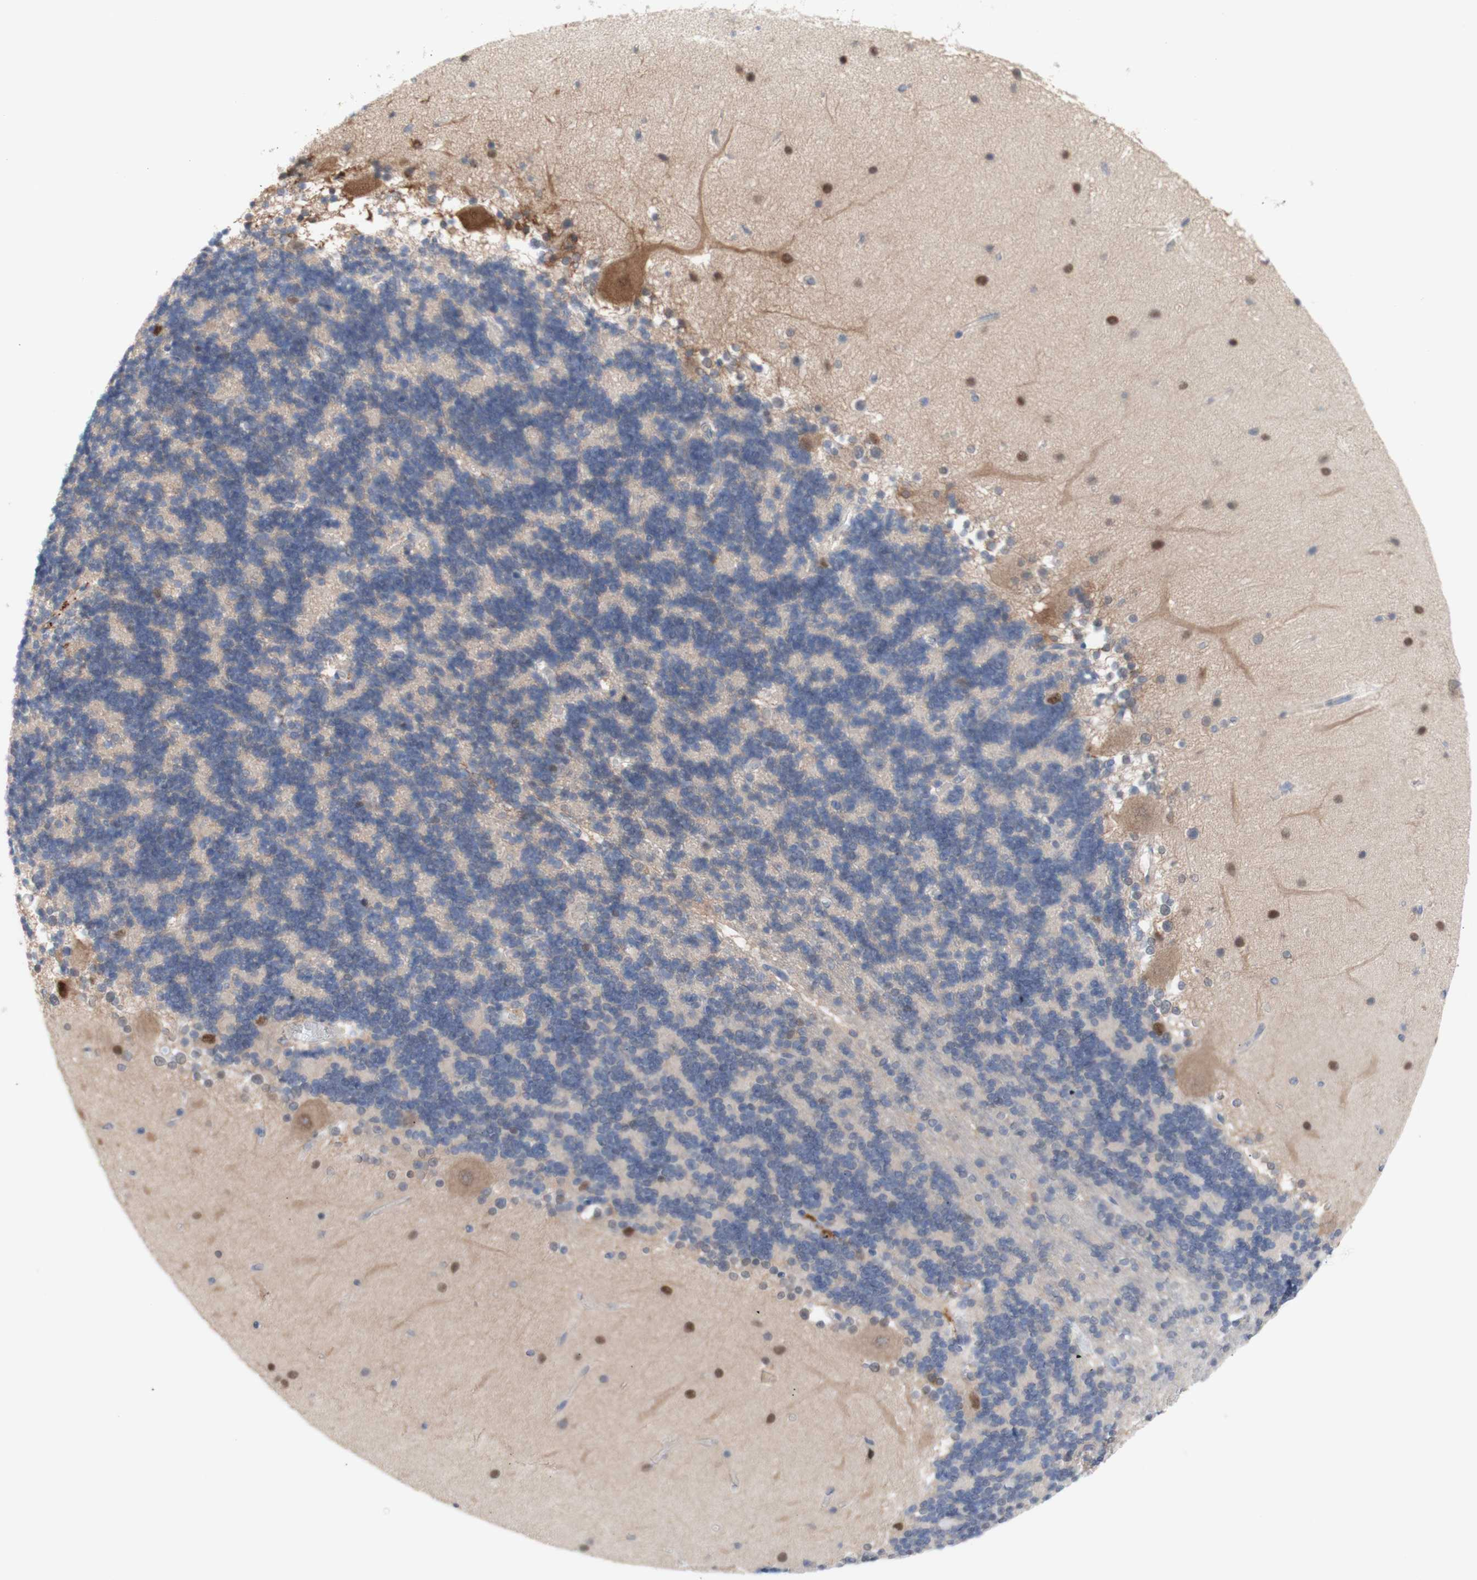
{"staining": {"intensity": "negative", "quantity": "none", "location": "none"}, "tissue": "cerebellum", "cell_type": "Cells in granular layer", "image_type": "normal", "snomed": [{"axis": "morphology", "description": "Normal tissue, NOS"}, {"axis": "topography", "description": "Cerebellum"}], "caption": "The IHC micrograph has no significant positivity in cells in granular layer of cerebellum.", "gene": "PRMT5", "patient": {"sex": "female", "age": 54}}